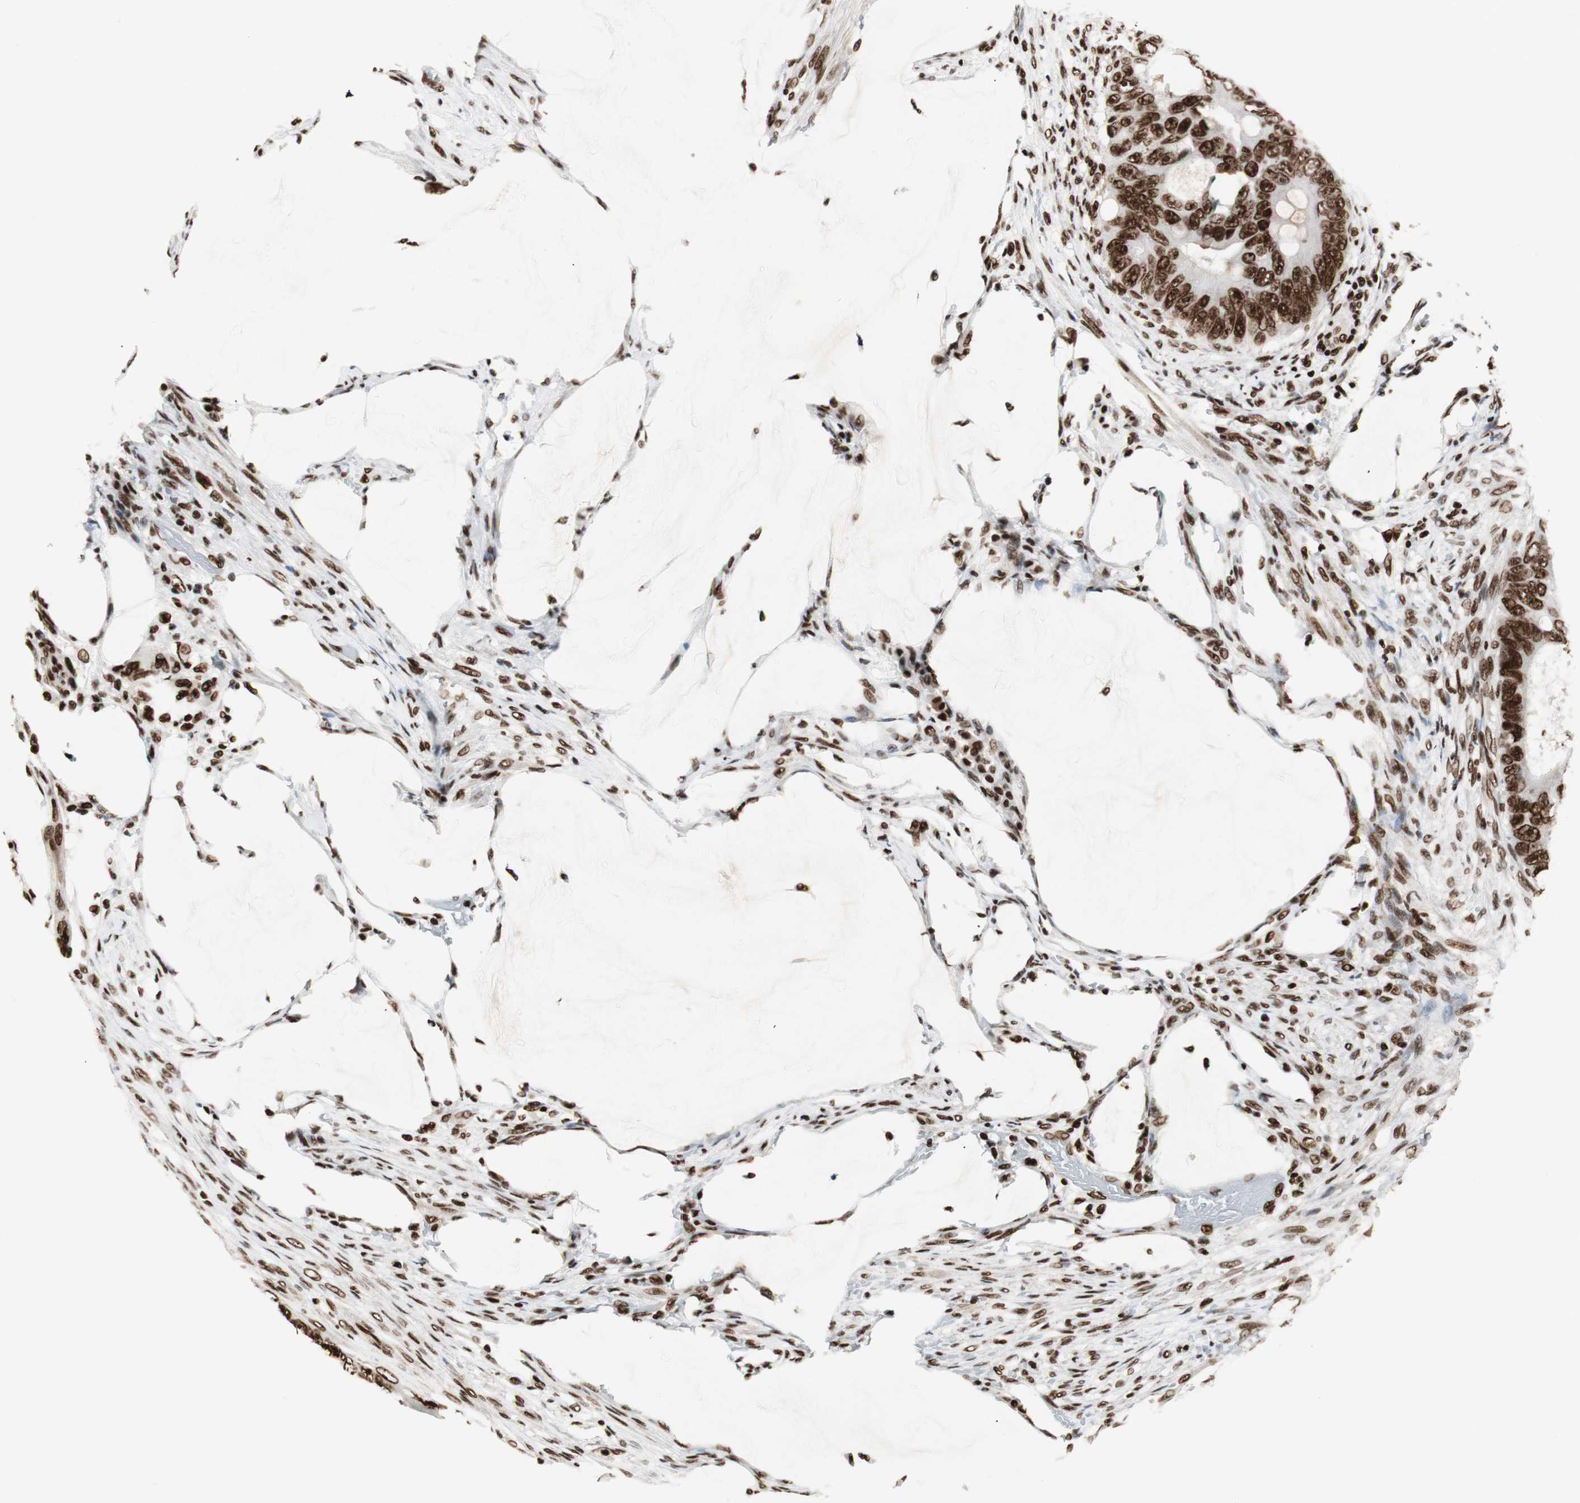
{"staining": {"intensity": "strong", "quantity": ">75%", "location": "nuclear"}, "tissue": "colorectal cancer", "cell_type": "Tumor cells", "image_type": "cancer", "snomed": [{"axis": "morphology", "description": "Adenocarcinoma, NOS"}, {"axis": "topography", "description": "Rectum"}], "caption": "Colorectal cancer stained with DAB IHC demonstrates high levels of strong nuclear expression in about >75% of tumor cells.", "gene": "MTA2", "patient": {"sex": "female", "age": 77}}